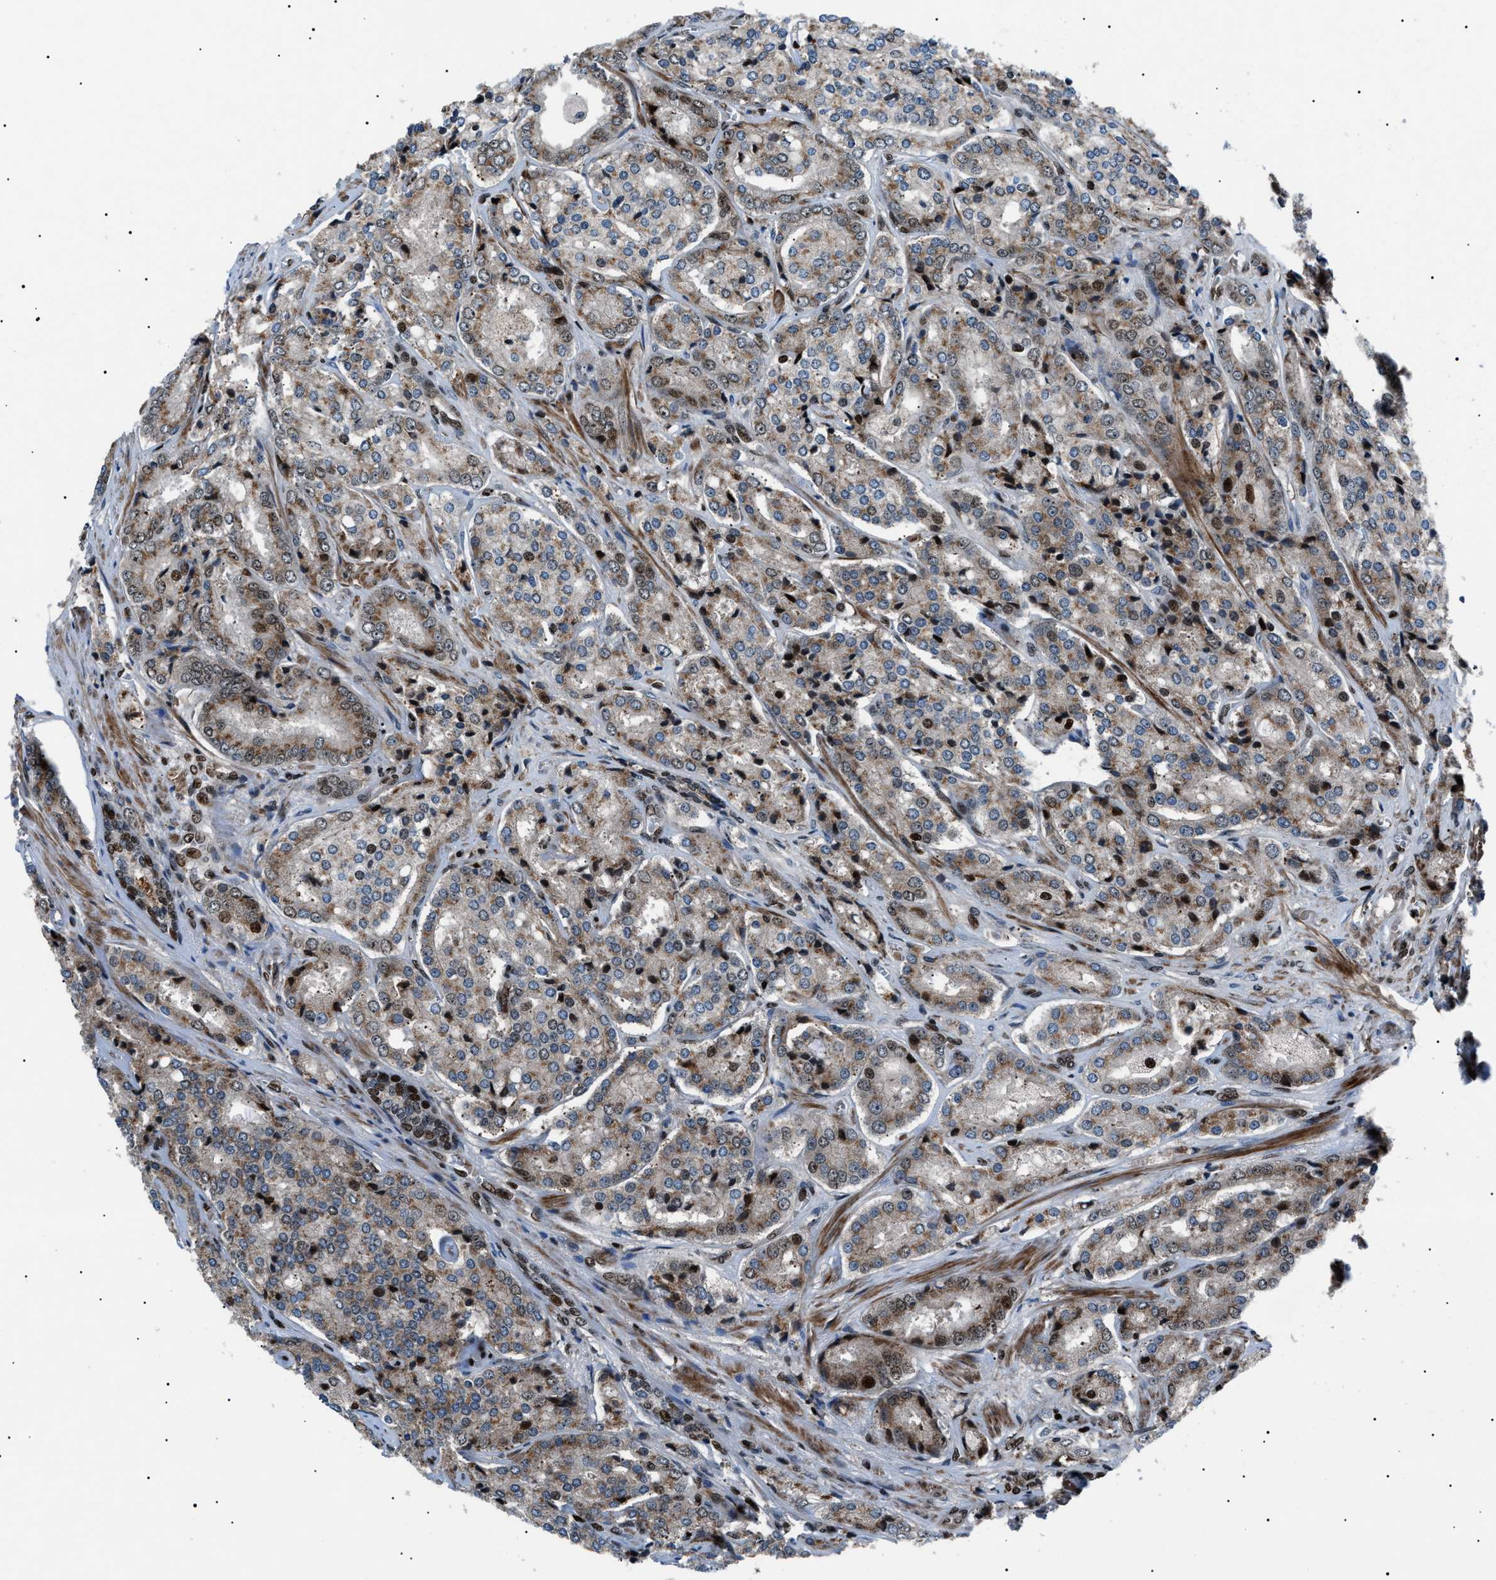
{"staining": {"intensity": "moderate", "quantity": ">75%", "location": "cytoplasmic/membranous"}, "tissue": "prostate cancer", "cell_type": "Tumor cells", "image_type": "cancer", "snomed": [{"axis": "morphology", "description": "Adenocarcinoma, High grade"}, {"axis": "topography", "description": "Prostate"}], "caption": "The immunohistochemical stain highlights moderate cytoplasmic/membranous staining in tumor cells of prostate cancer (adenocarcinoma (high-grade)) tissue.", "gene": "PRKX", "patient": {"sex": "male", "age": 65}}